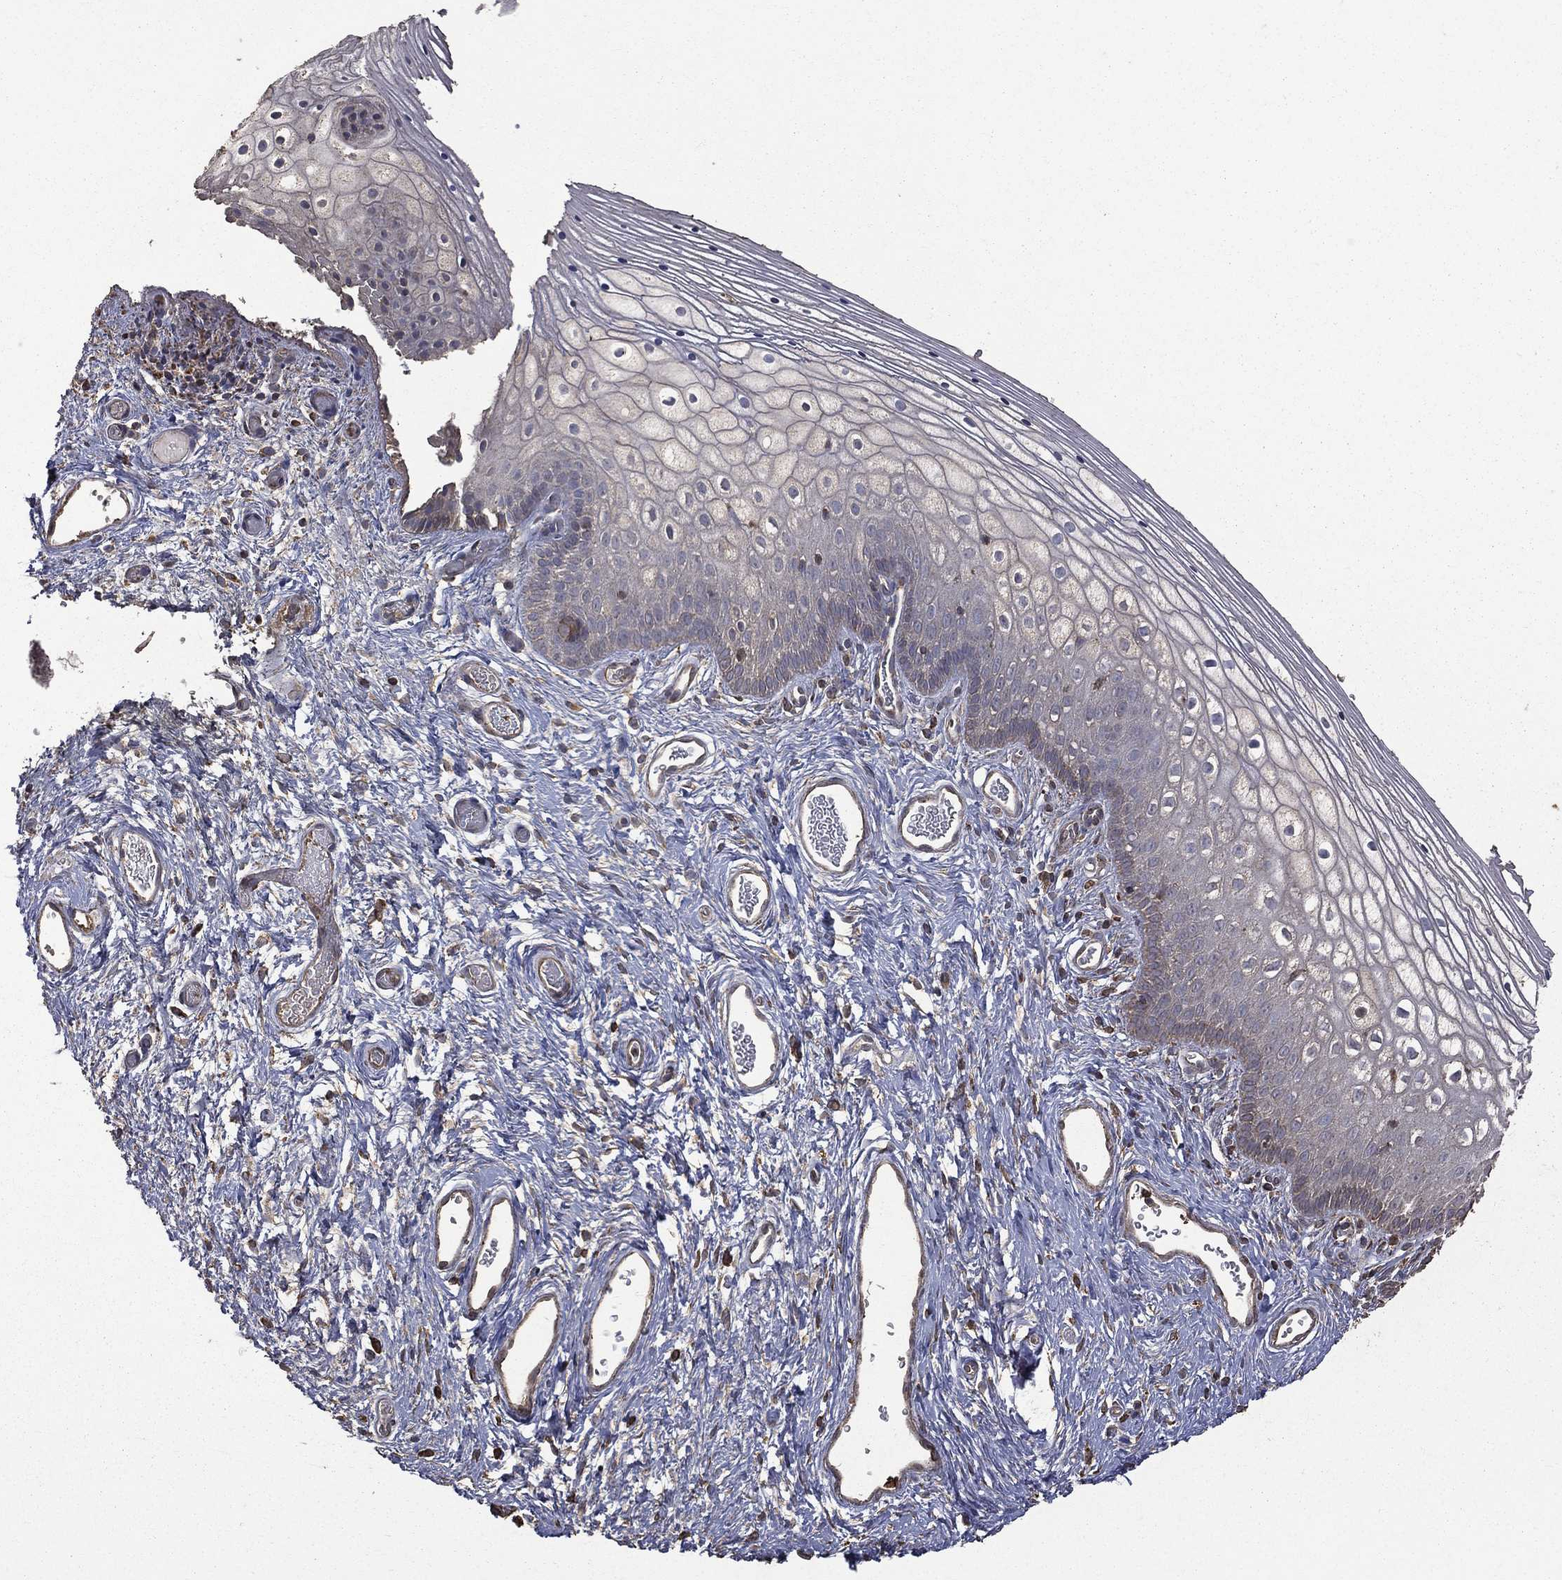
{"staining": {"intensity": "negative", "quantity": "none", "location": "none"}, "tissue": "vagina", "cell_type": "Squamous epithelial cells", "image_type": "normal", "snomed": [{"axis": "morphology", "description": "Normal tissue, NOS"}, {"axis": "topography", "description": "Vagina"}], "caption": "The histopathology image exhibits no staining of squamous epithelial cells in normal vagina.", "gene": "METTL27", "patient": {"sex": "female", "age": 32}}